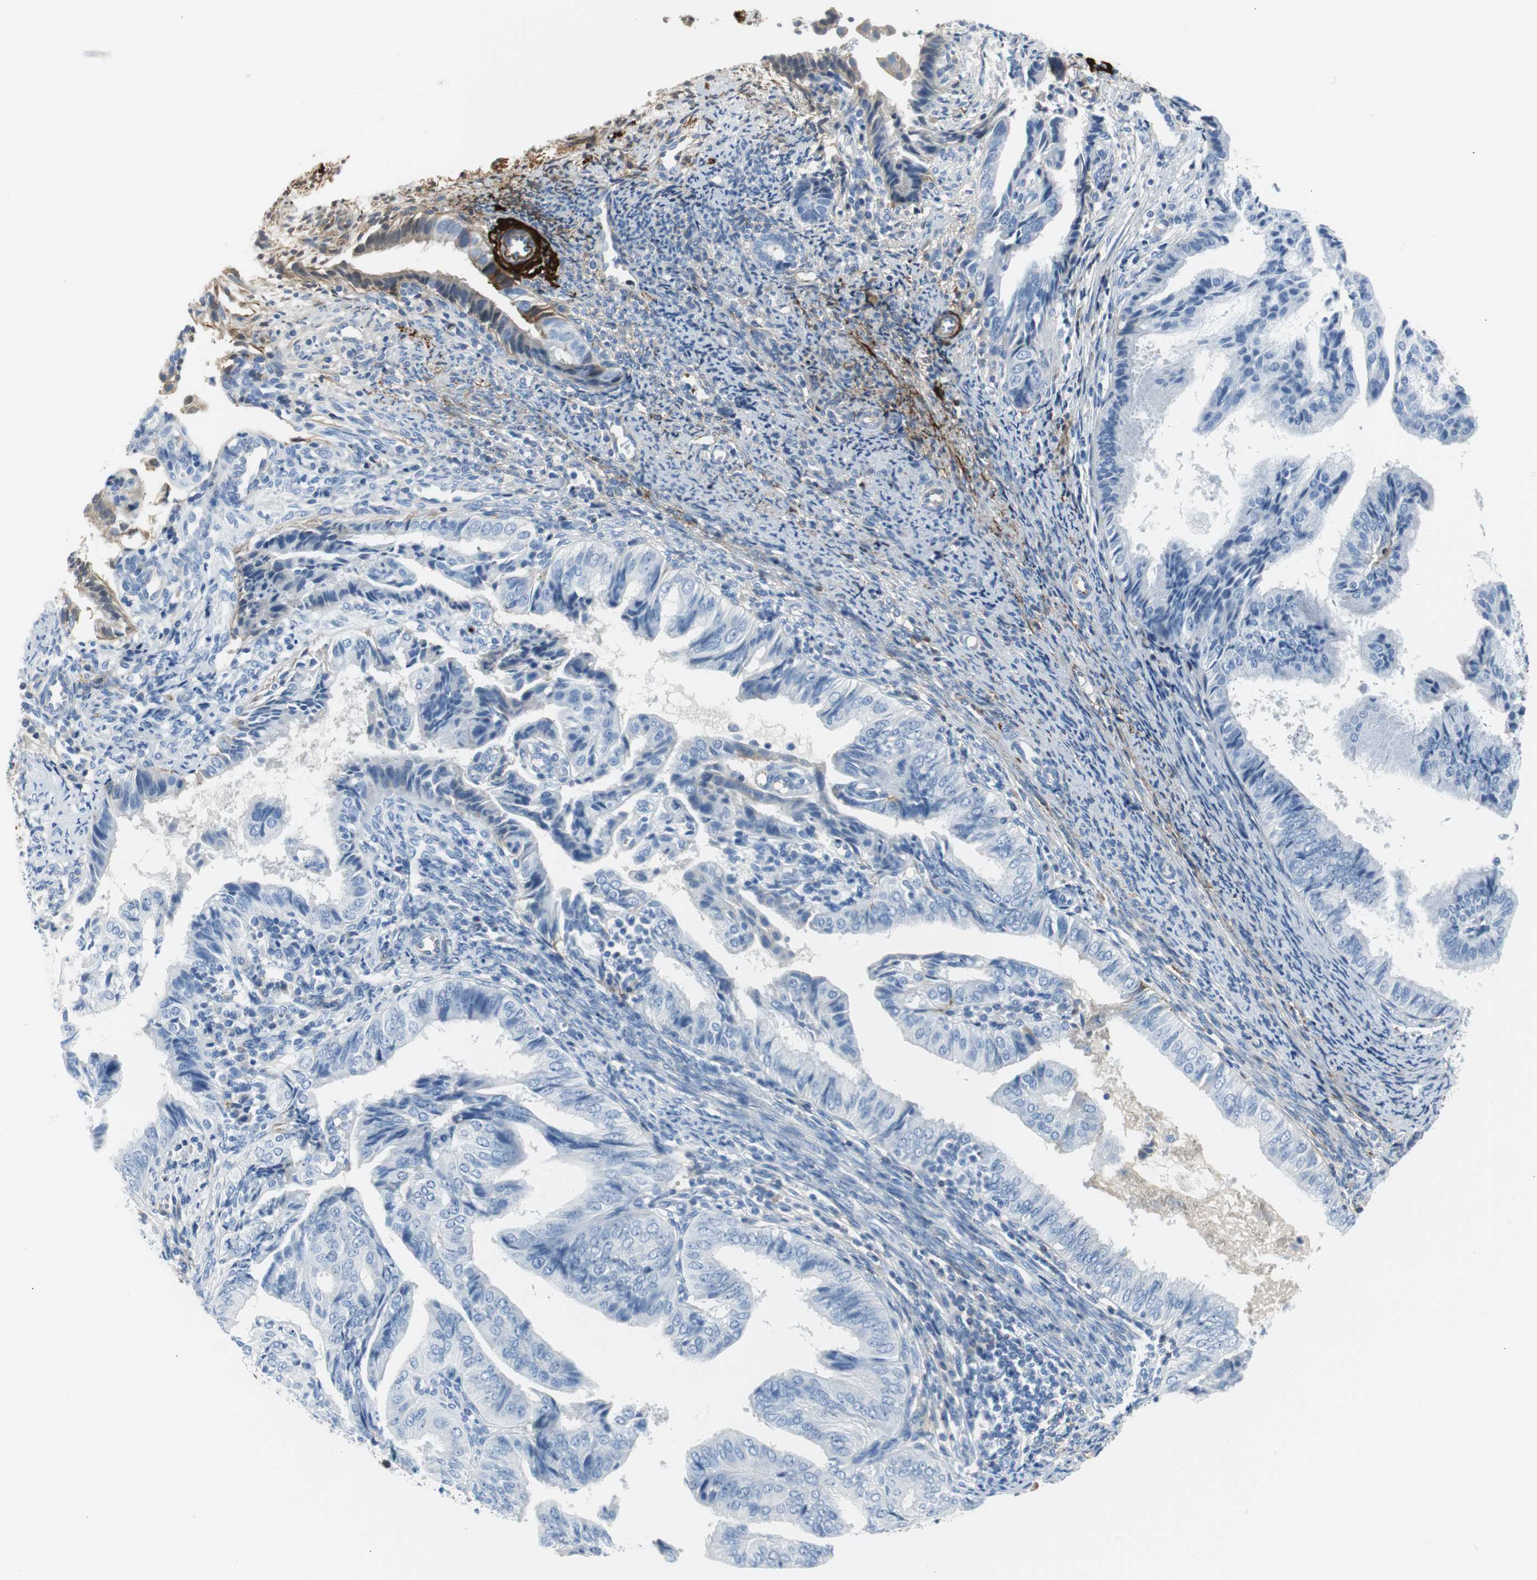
{"staining": {"intensity": "moderate", "quantity": "<25%", "location": "cytoplasmic/membranous"}, "tissue": "endometrial cancer", "cell_type": "Tumor cells", "image_type": "cancer", "snomed": [{"axis": "morphology", "description": "Adenocarcinoma, NOS"}, {"axis": "topography", "description": "Endometrium"}], "caption": "Endometrial cancer (adenocarcinoma) stained with immunohistochemistry shows moderate cytoplasmic/membranous staining in approximately <25% of tumor cells. Immunohistochemistry stains the protein of interest in brown and the nuclei are stained blue.", "gene": "APCS", "patient": {"sex": "female", "age": 58}}